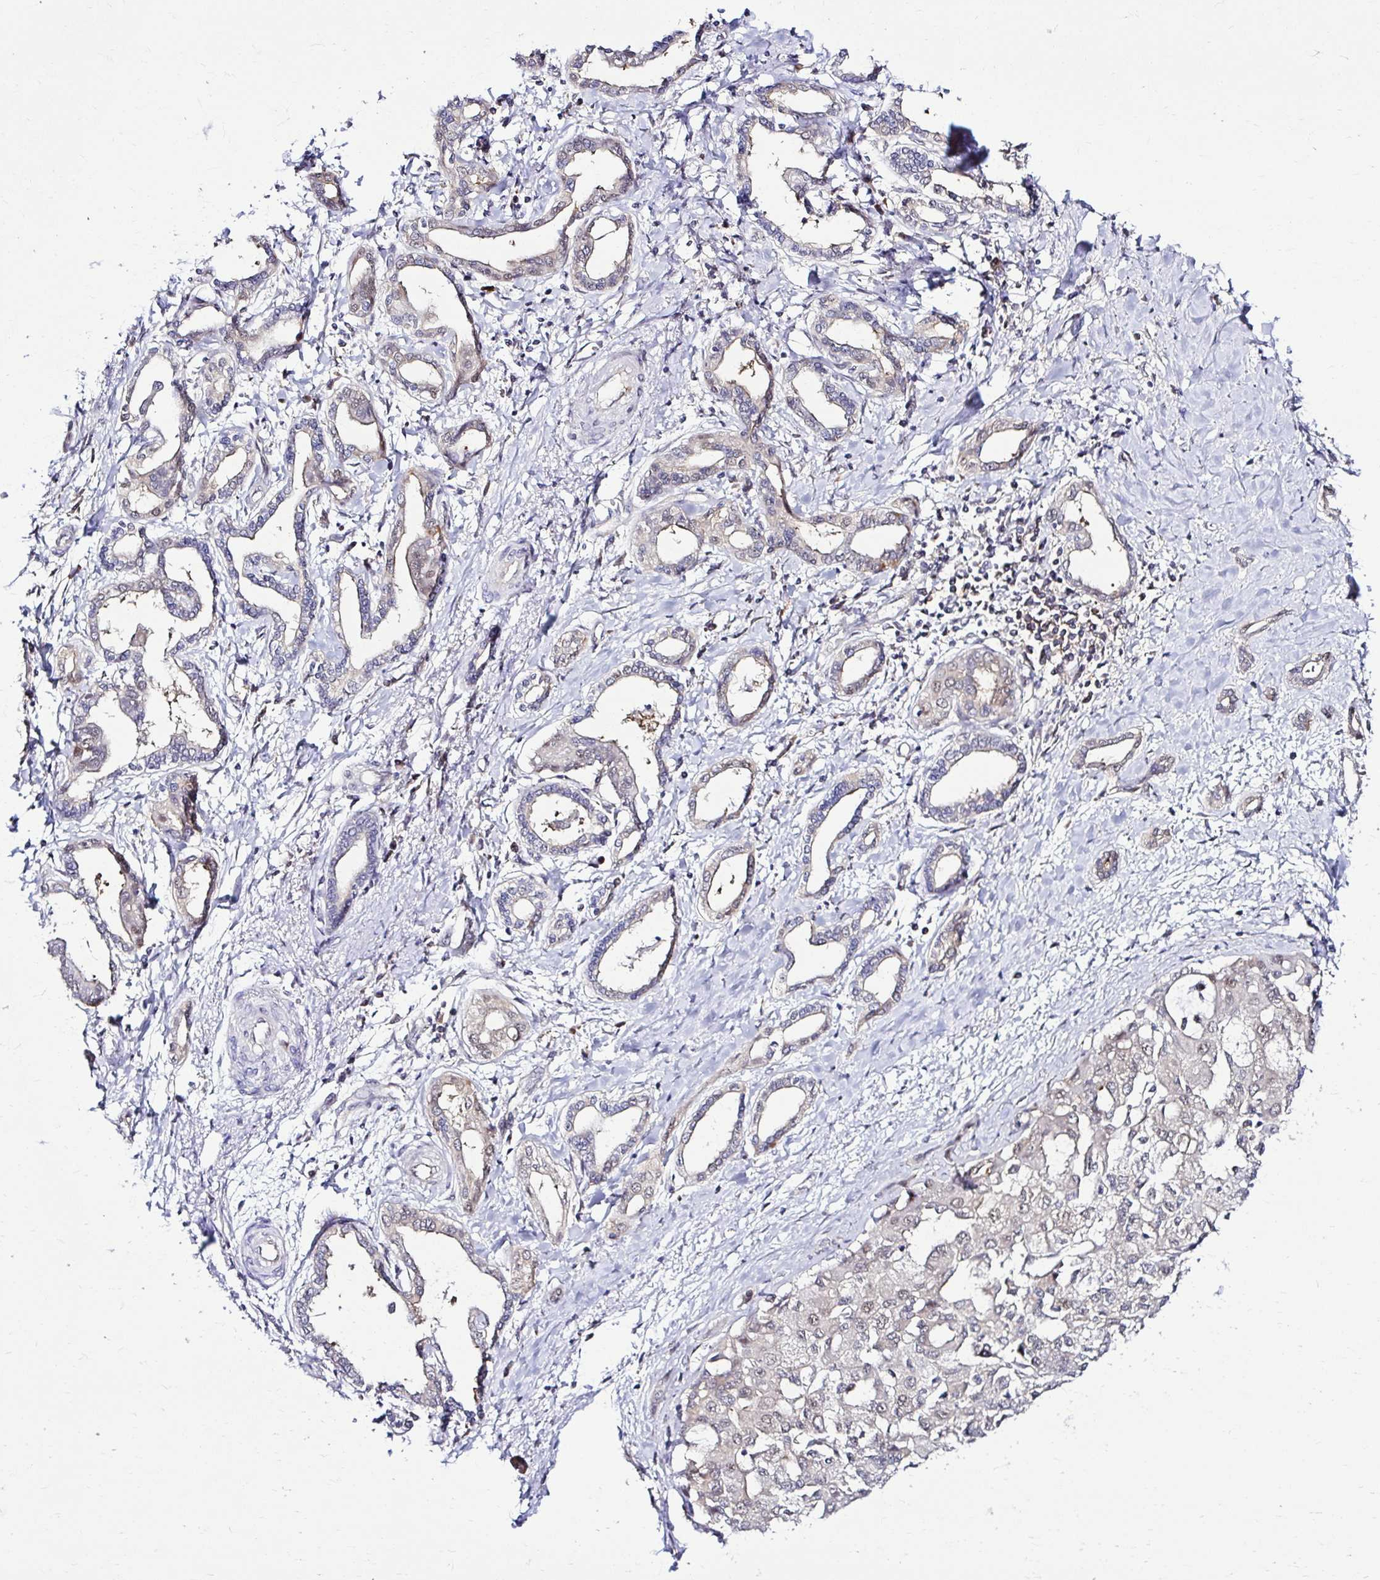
{"staining": {"intensity": "weak", "quantity": "<25%", "location": "nuclear"}, "tissue": "liver cancer", "cell_type": "Tumor cells", "image_type": "cancer", "snomed": [{"axis": "morphology", "description": "Cholangiocarcinoma"}, {"axis": "topography", "description": "Liver"}], "caption": "Tumor cells show no significant expression in liver cancer (cholangiocarcinoma).", "gene": "PSMD3", "patient": {"sex": "female", "age": 77}}